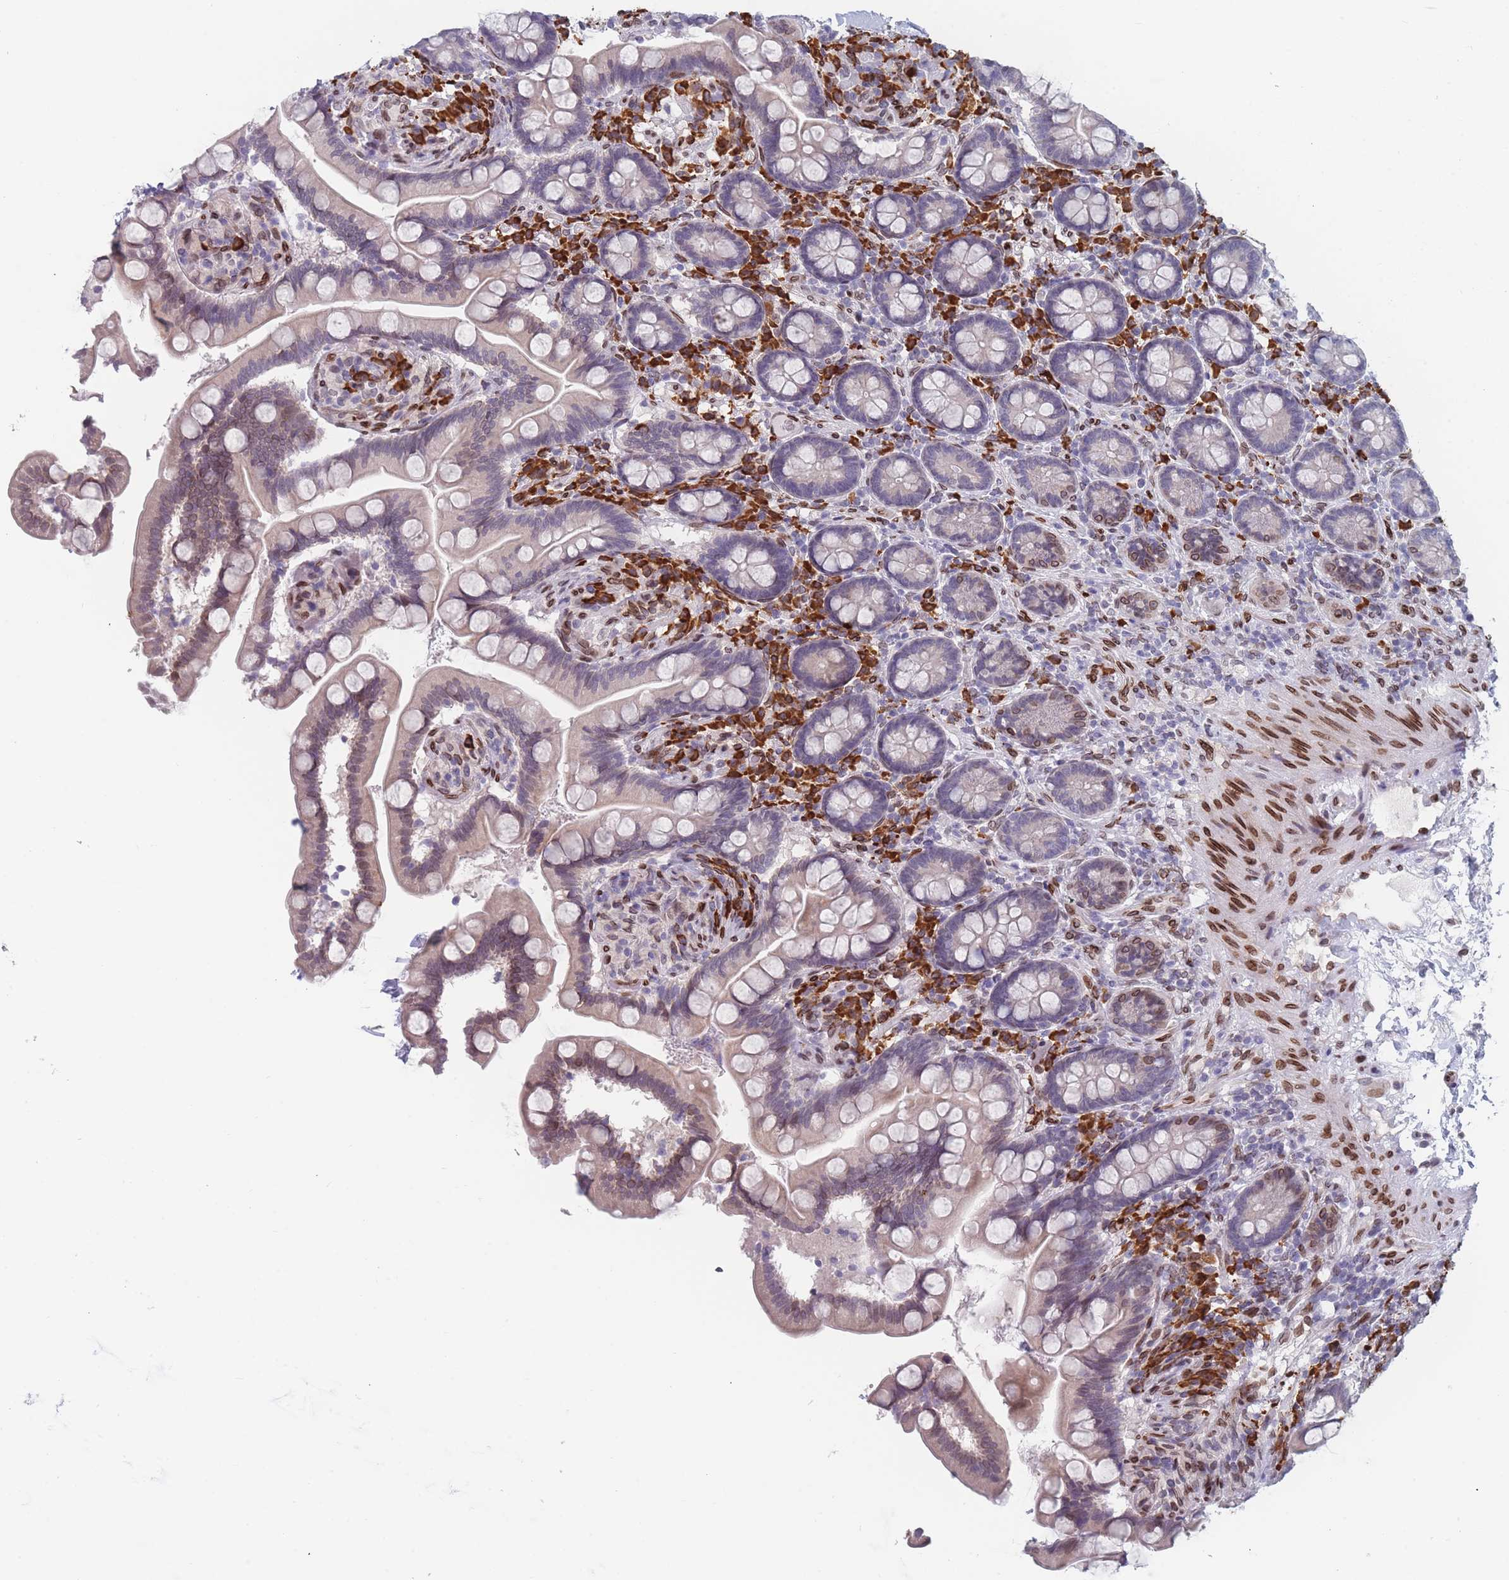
{"staining": {"intensity": "weak", "quantity": "25%-75%", "location": "cytoplasmic/membranous,nuclear"}, "tissue": "small intestine", "cell_type": "Glandular cells", "image_type": "normal", "snomed": [{"axis": "morphology", "description": "Normal tissue, NOS"}, {"axis": "topography", "description": "Small intestine"}], "caption": "IHC of normal small intestine displays low levels of weak cytoplasmic/membranous,nuclear positivity in about 25%-75% of glandular cells. The protein of interest is shown in brown color, while the nuclei are stained blue.", "gene": "ZBTB1", "patient": {"sex": "female", "age": 64}}